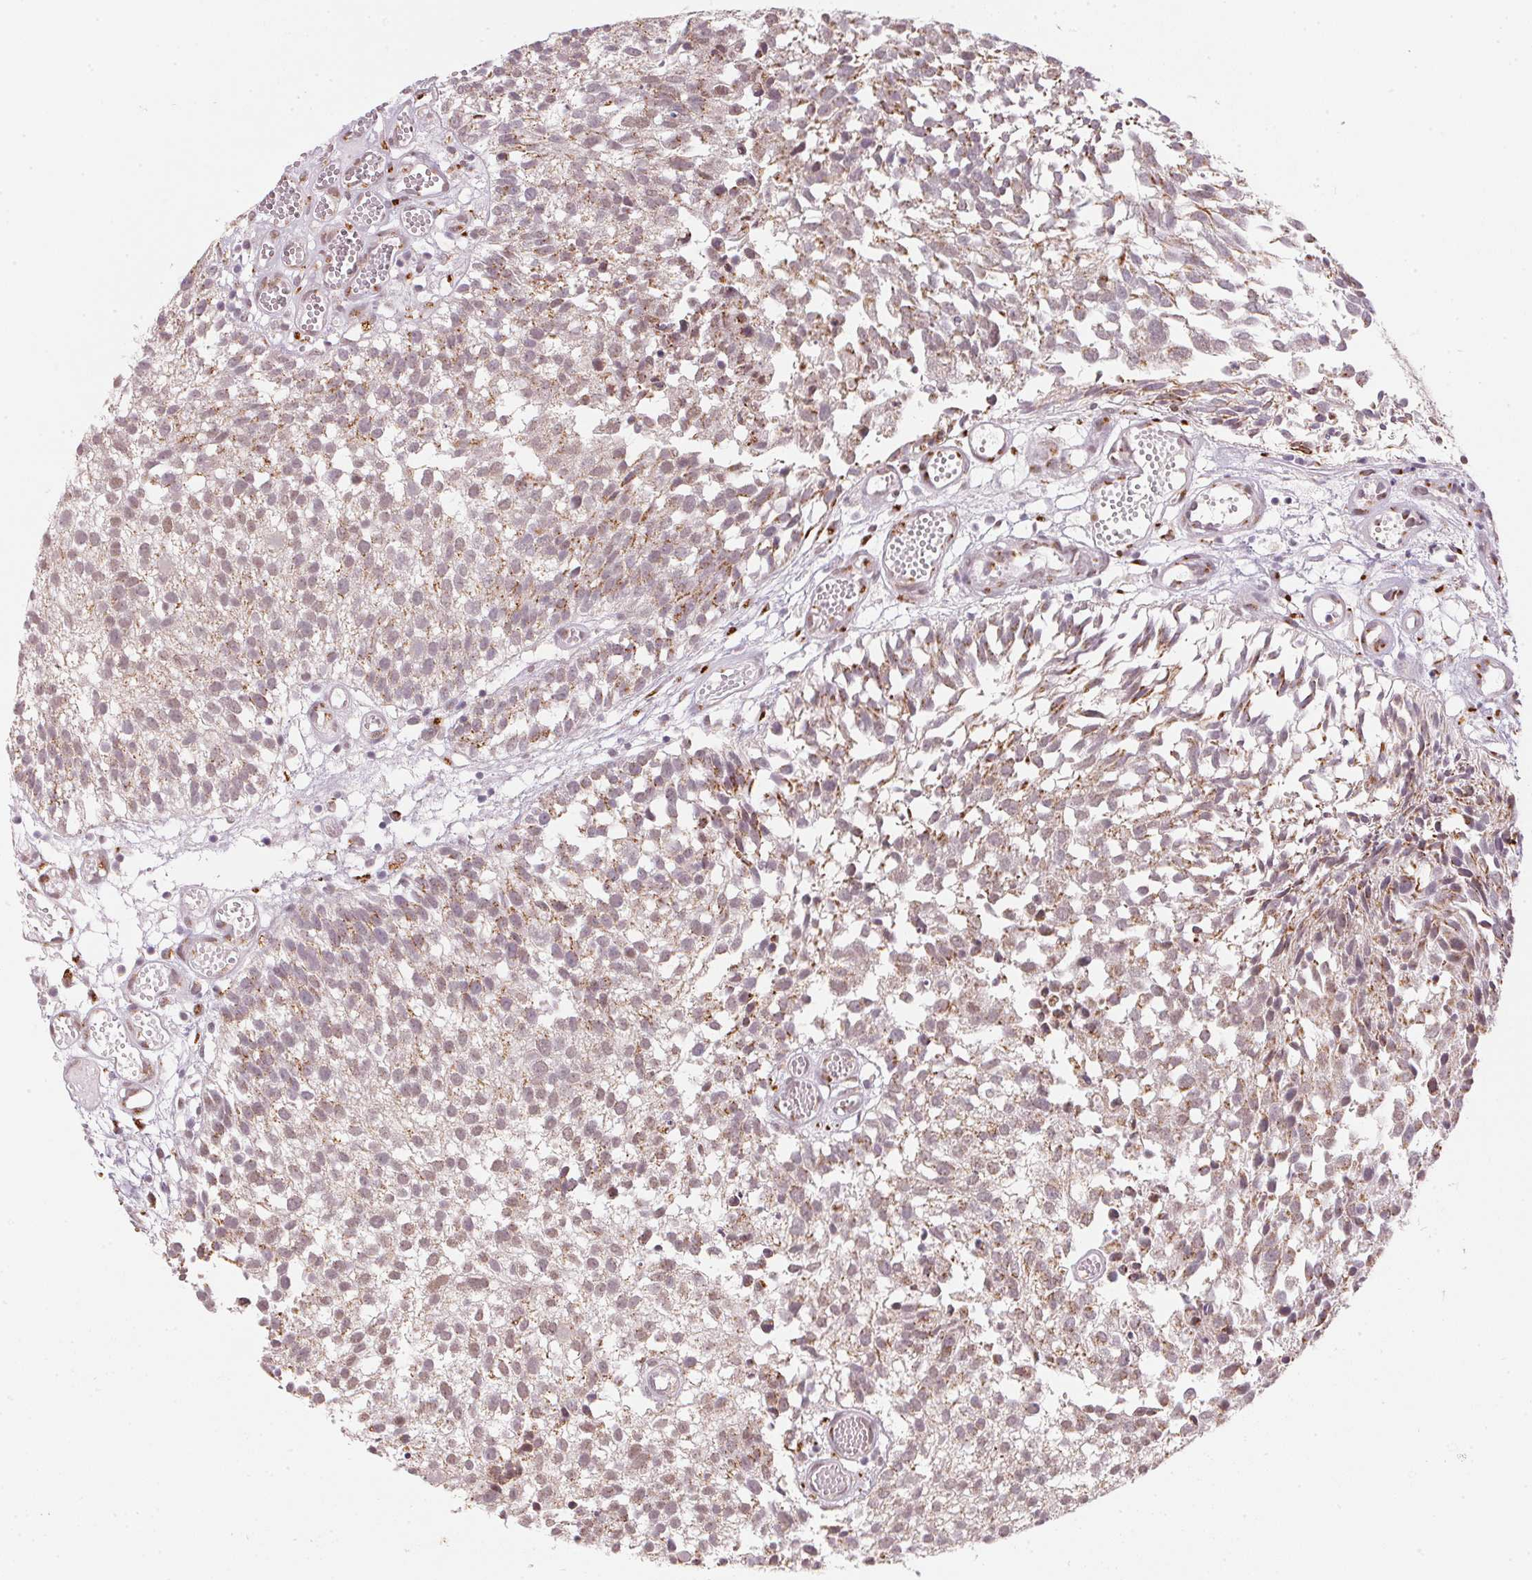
{"staining": {"intensity": "moderate", "quantity": ">75%", "location": "cytoplasmic/membranous"}, "tissue": "urothelial cancer", "cell_type": "Tumor cells", "image_type": "cancer", "snomed": [{"axis": "morphology", "description": "Urothelial carcinoma, Low grade"}, {"axis": "topography", "description": "Urinary bladder"}], "caption": "Immunohistochemistry (IHC) staining of urothelial cancer, which reveals medium levels of moderate cytoplasmic/membranous expression in approximately >75% of tumor cells indicating moderate cytoplasmic/membranous protein expression. The staining was performed using DAB (3,3'-diaminobenzidine) (brown) for protein detection and nuclei were counterstained in hematoxylin (blue).", "gene": "RAB22A", "patient": {"sex": "male", "age": 70}}